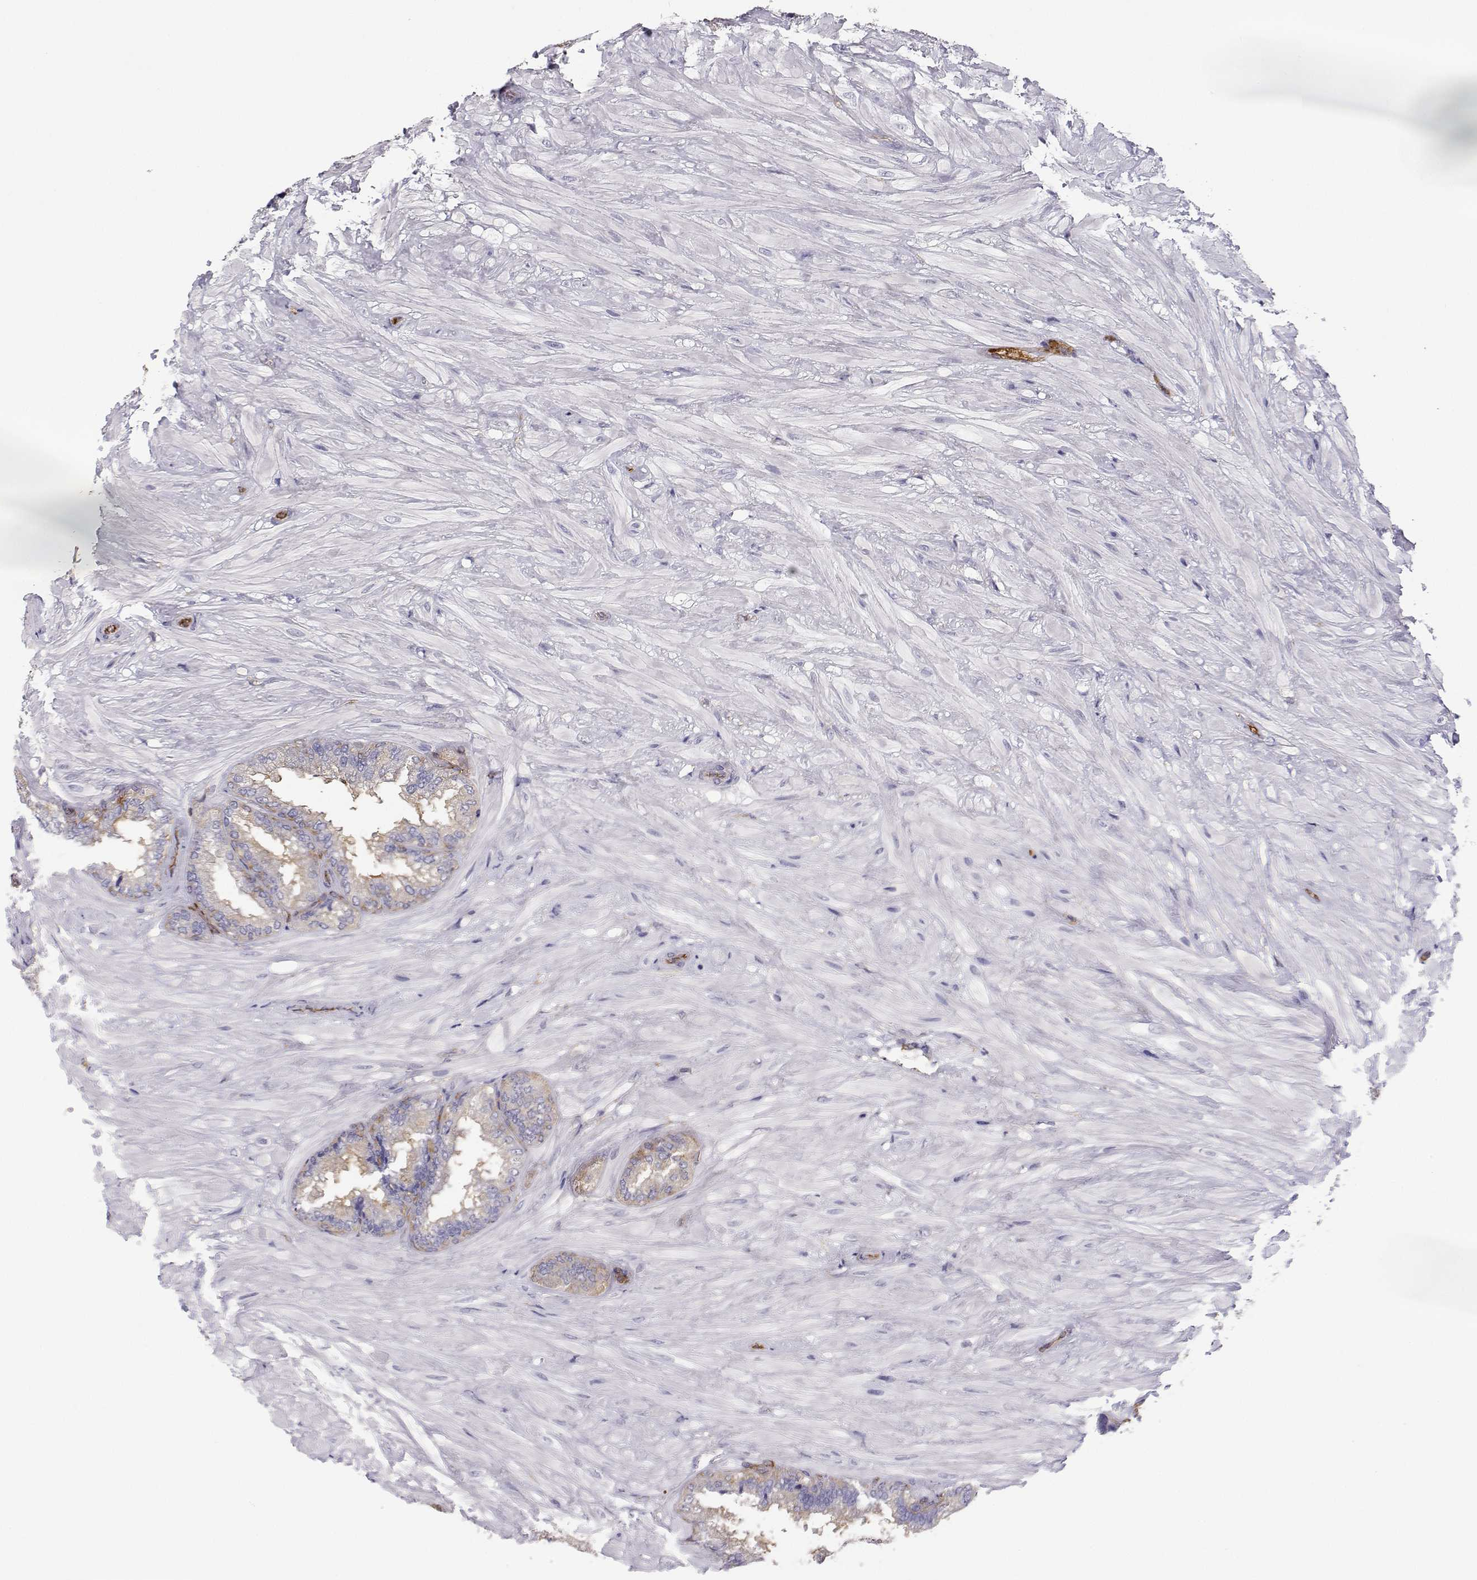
{"staining": {"intensity": "moderate", "quantity": "25%-75%", "location": "cytoplasmic/membranous"}, "tissue": "seminal vesicle", "cell_type": "Glandular cells", "image_type": "normal", "snomed": [{"axis": "morphology", "description": "Normal tissue, NOS"}, {"axis": "topography", "description": "Seminal veicle"}], "caption": "Moderate cytoplasmic/membranous protein expression is seen in approximately 25%-75% of glandular cells in seminal vesicle.", "gene": "MYH9", "patient": {"sex": "male", "age": 68}}